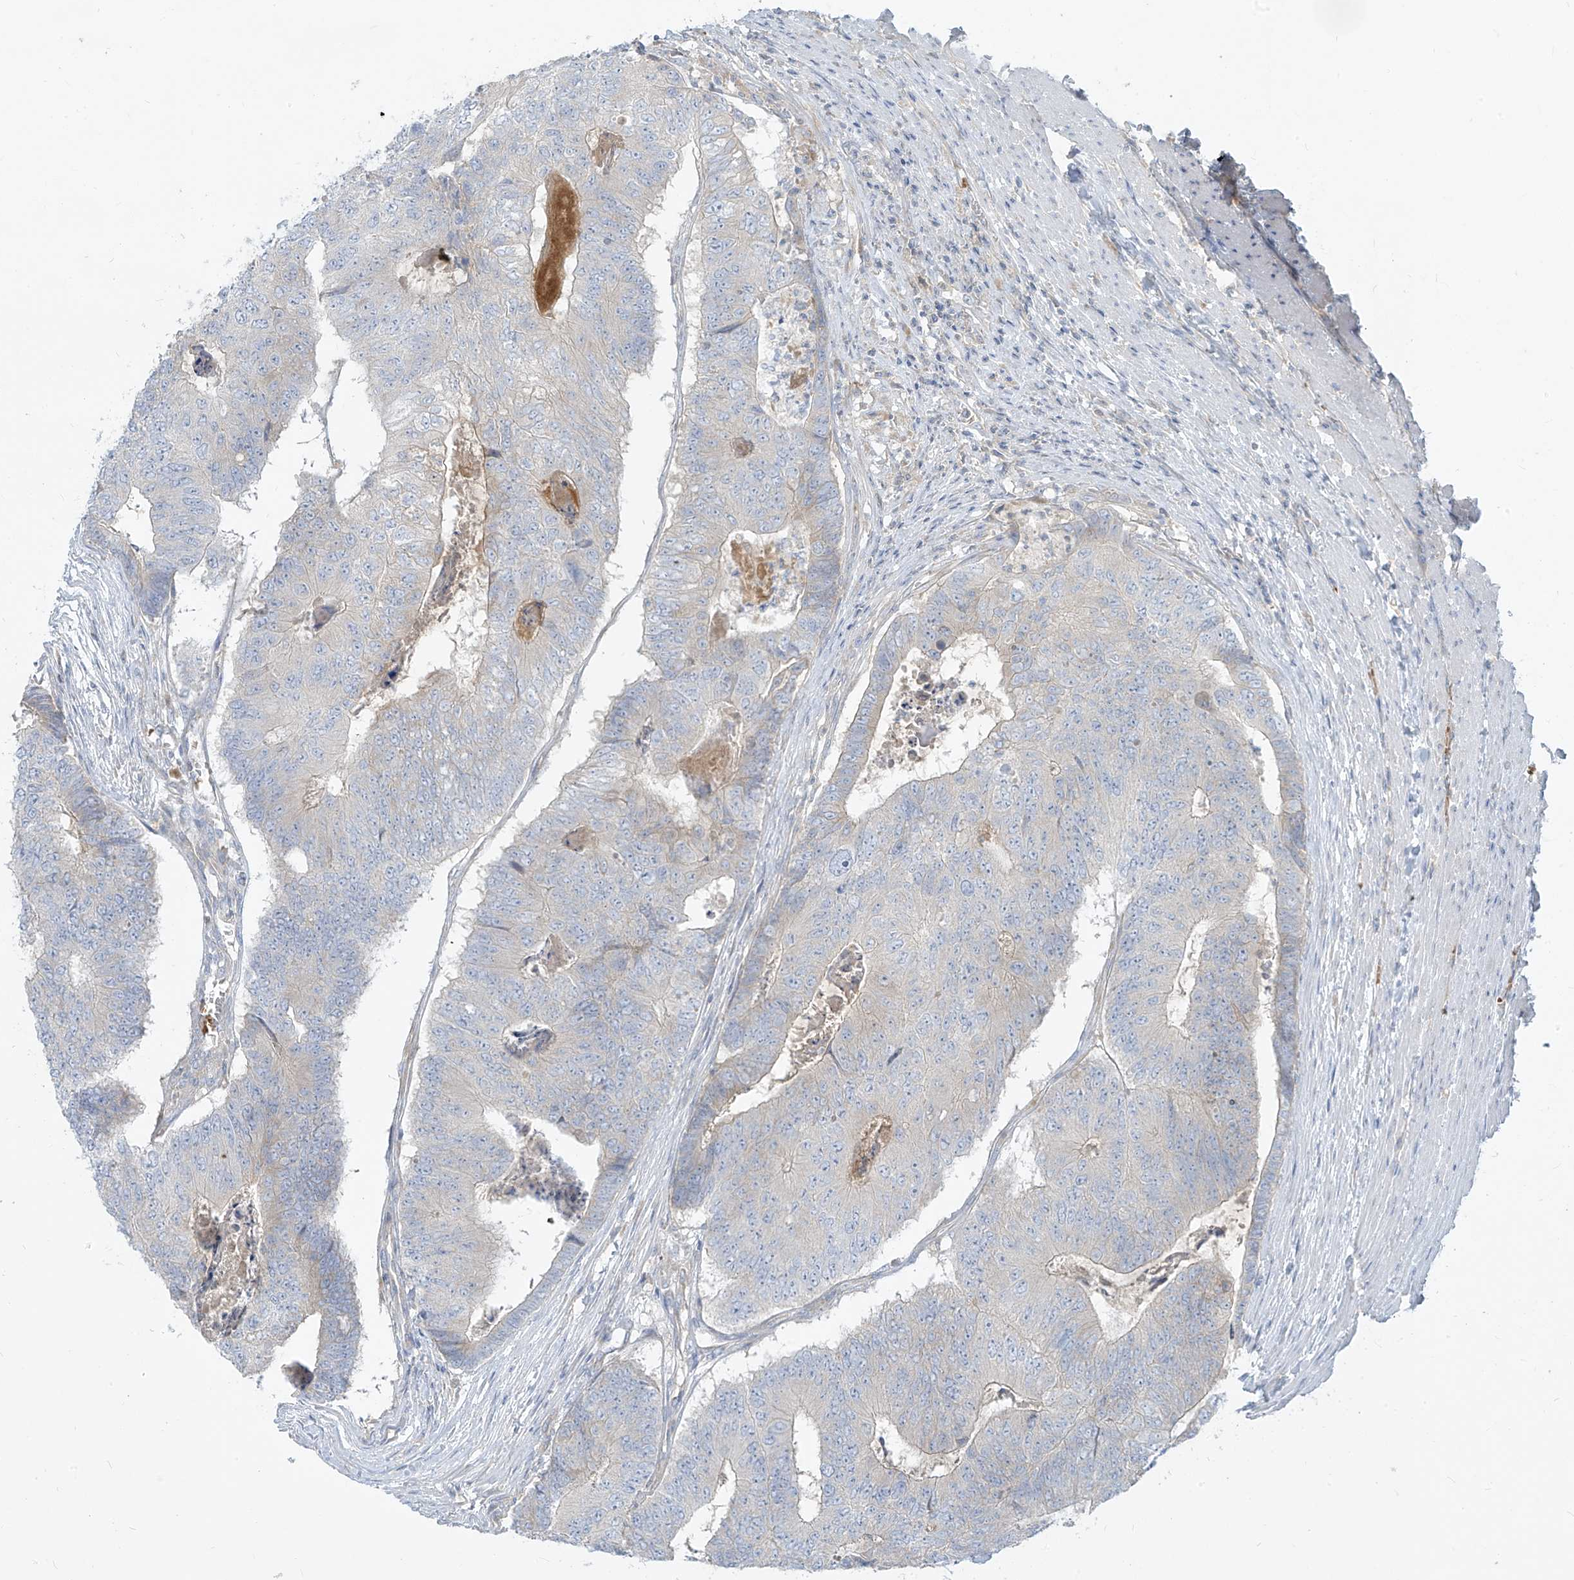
{"staining": {"intensity": "negative", "quantity": "none", "location": "none"}, "tissue": "colorectal cancer", "cell_type": "Tumor cells", "image_type": "cancer", "snomed": [{"axis": "morphology", "description": "Adenocarcinoma, NOS"}, {"axis": "topography", "description": "Colon"}], "caption": "Tumor cells show no significant protein staining in colorectal adenocarcinoma. (Stains: DAB (3,3'-diaminobenzidine) IHC with hematoxylin counter stain, Microscopy: brightfield microscopy at high magnification).", "gene": "DGKQ", "patient": {"sex": "female", "age": 67}}